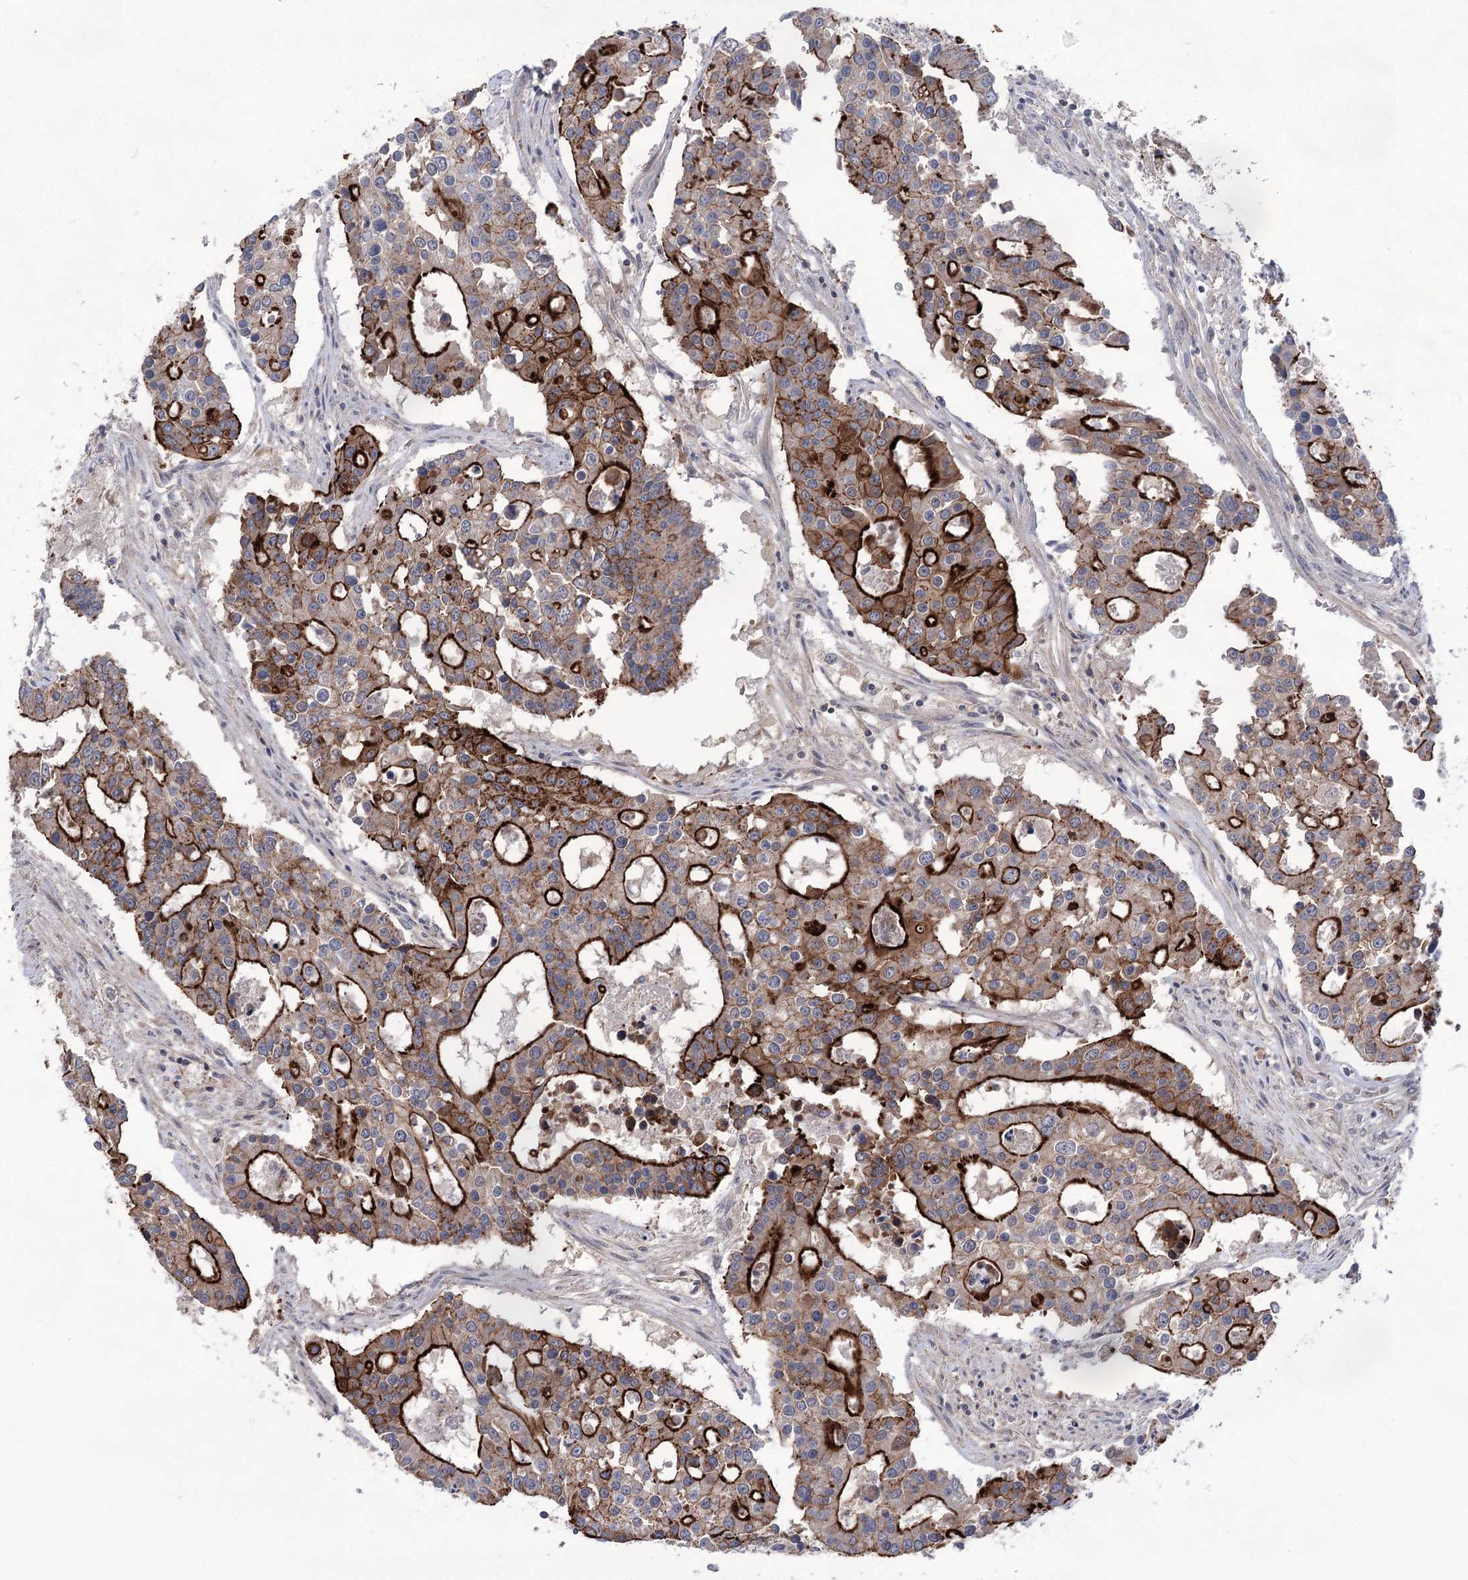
{"staining": {"intensity": "strong", "quantity": "25%-75%", "location": "cytoplasmic/membranous"}, "tissue": "colorectal cancer", "cell_type": "Tumor cells", "image_type": "cancer", "snomed": [{"axis": "morphology", "description": "Adenocarcinoma, NOS"}, {"axis": "topography", "description": "Colon"}], "caption": "Colorectal adenocarcinoma stained with a brown dye shows strong cytoplasmic/membranous positive positivity in about 25%-75% of tumor cells.", "gene": "TRIM71", "patient": {"sex": "male", "age": 77}}